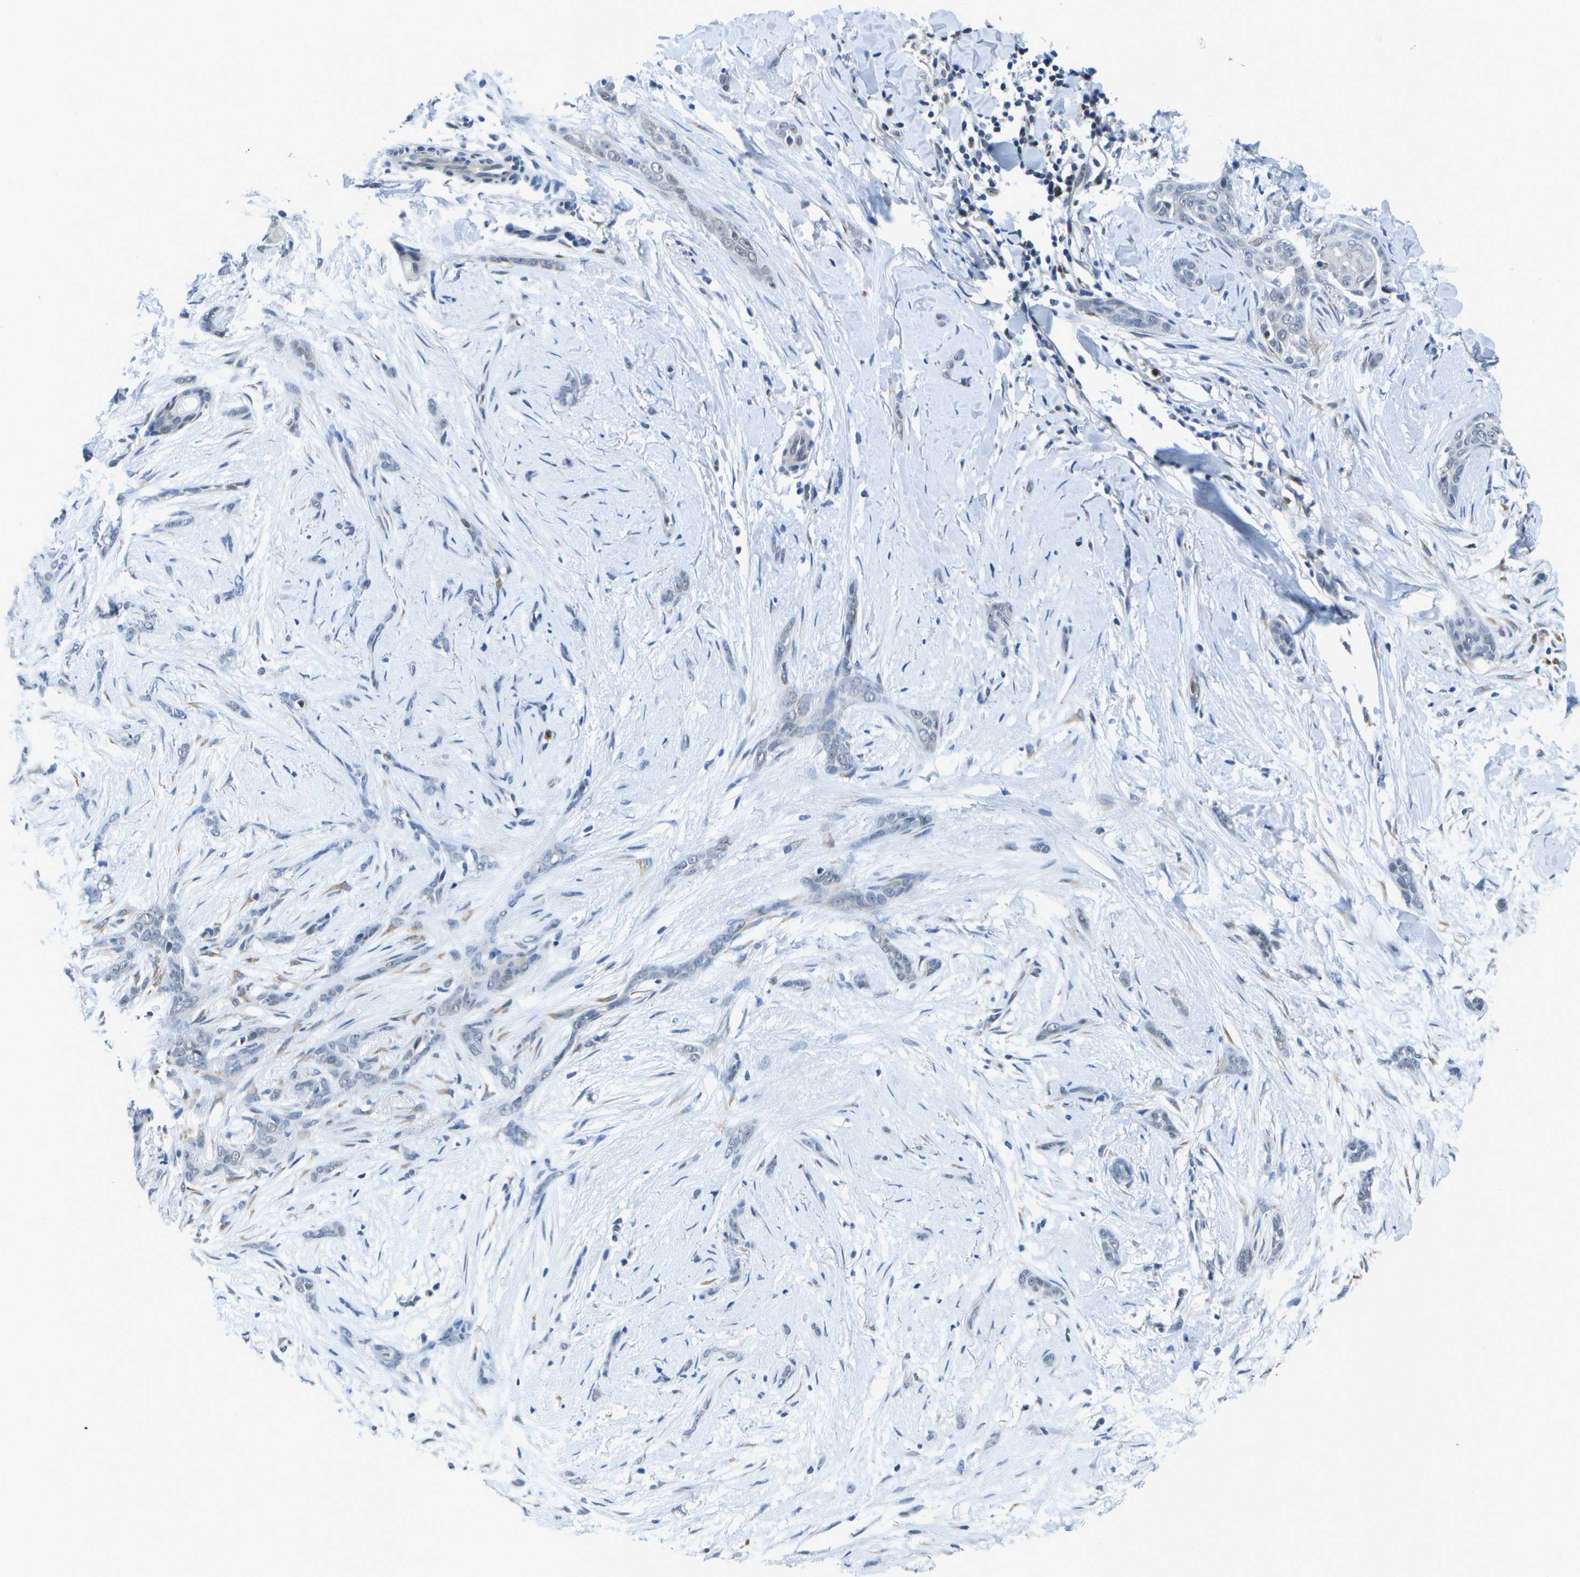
{"staining": {"intensity": "weak", "quantity": "<25%", "location": "nuclear"}, "tissue": "skin cancer", "cell_type": "Tumor cells", "image_type": "cancer", "snomed": [{"axis": "morphology", "description": "Basal cell carcinoma"}, {"axis": "morphology", "description": "Adnexal tumor, benign"}, {"axis": "topography", "description": "Skin"}], "caption": "DAB (3,3'-diaminobenzidine) immunohistochemical staining of human basal cell carcinoma (skin) displays no significant expression in tumor cells. The staining was performed using DAB to visualize the protein expression in brown, while the nuclei were stained in blue with hematoxylin (Magnification: 20x).", "gene": "DSE", "patient": {"sex": "female", "age": 42}}